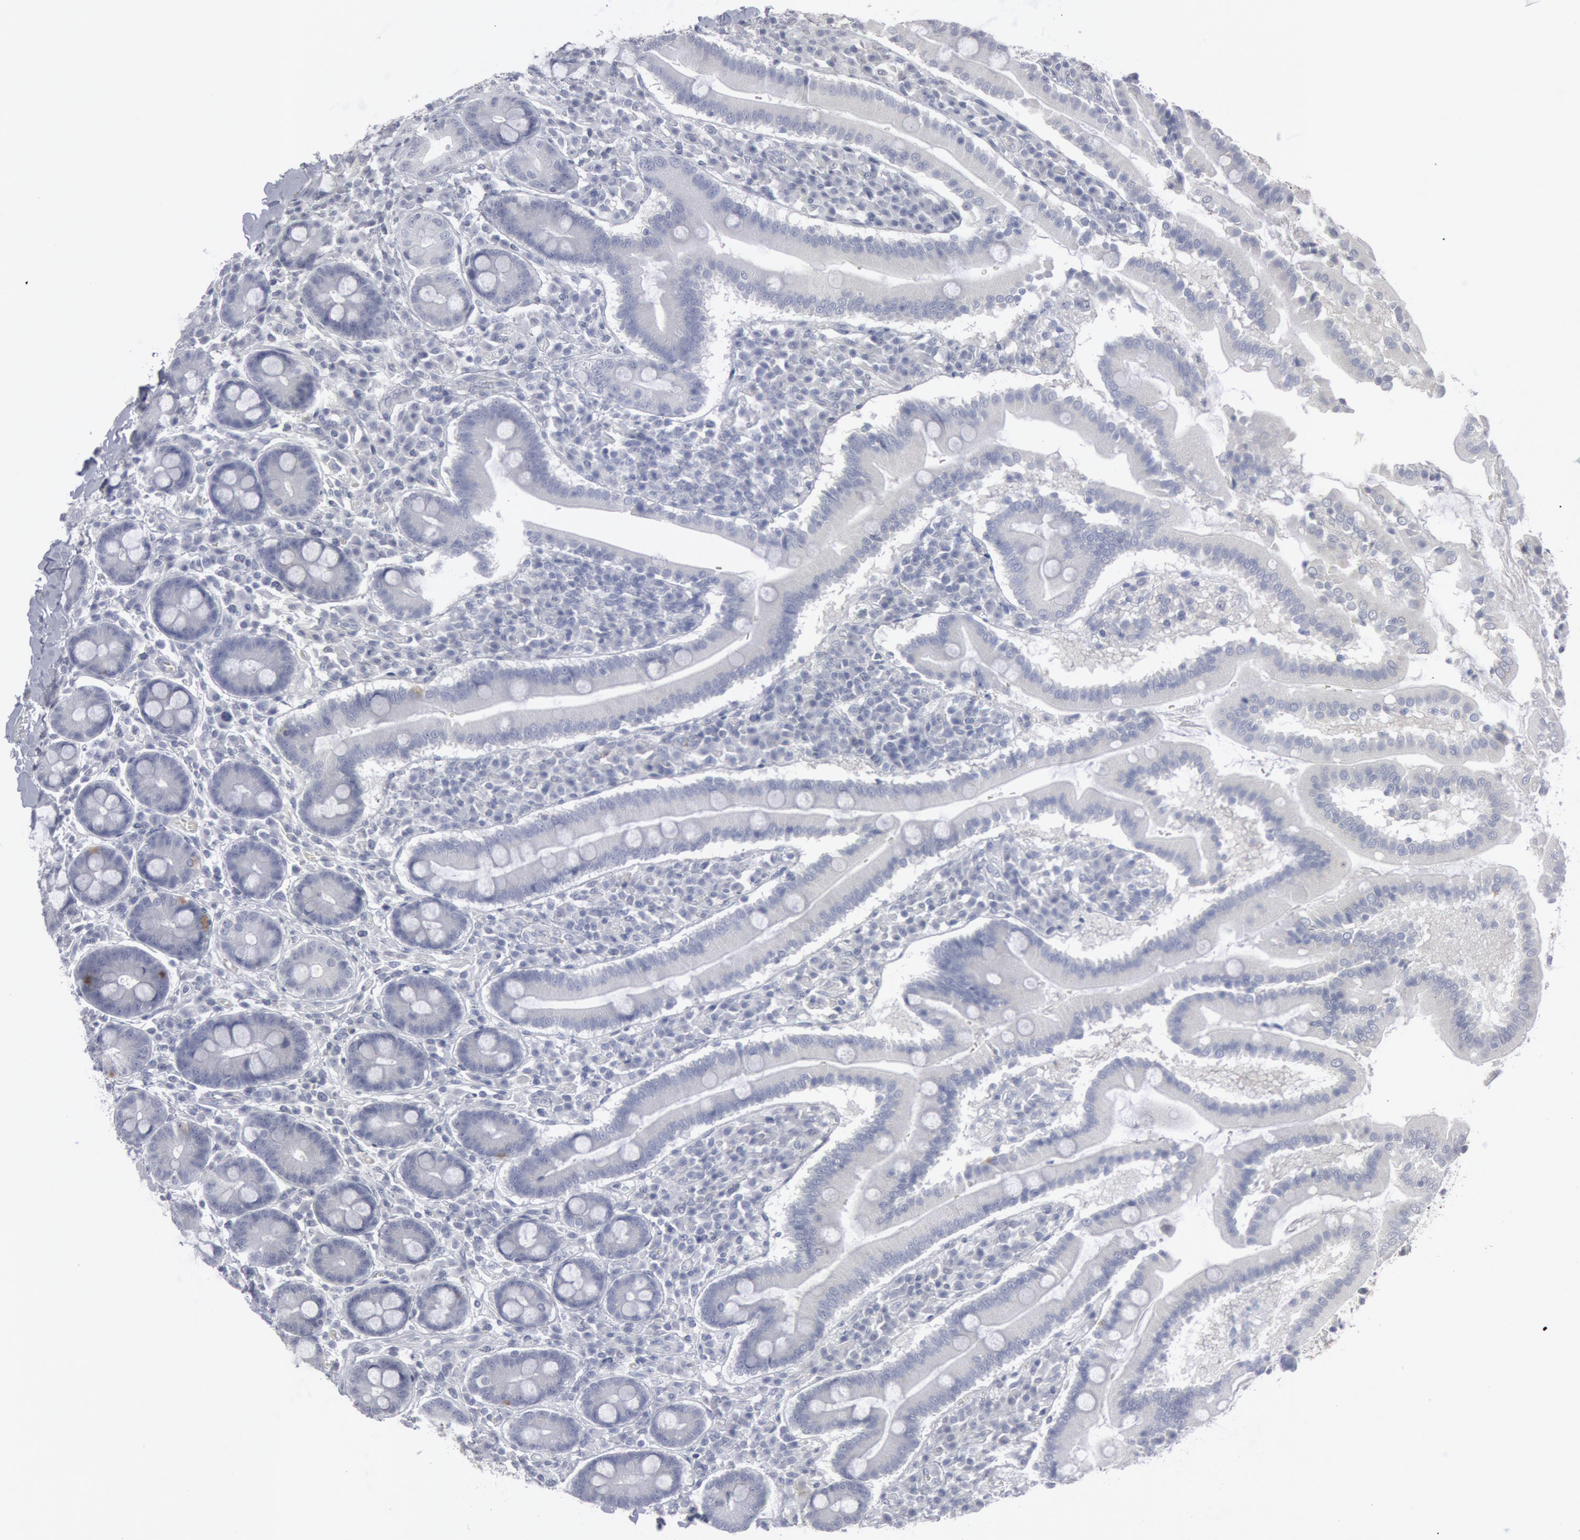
{"staining": {"intensity": "negative", "quantity": "none", "location": "none"}, "tissue": "duodenum", "cell_type": "Glandular cells", "image_type": "normal", "snomed": [{"axis": "morphology", "description": "Normal tissue, NOS"}, {"axis": "topography", "description": "Duodenum"}], "caption": "Glandular cells are negative for protein expression in unremarkable human duodenum. (DAB (3,3'-diaminobenzidine) immunohistochemistry (IHC) visualized using brightfield microscopy, high magnification).", "gene": "DMC1", "patient": {"sex": "male", "age": 50}}